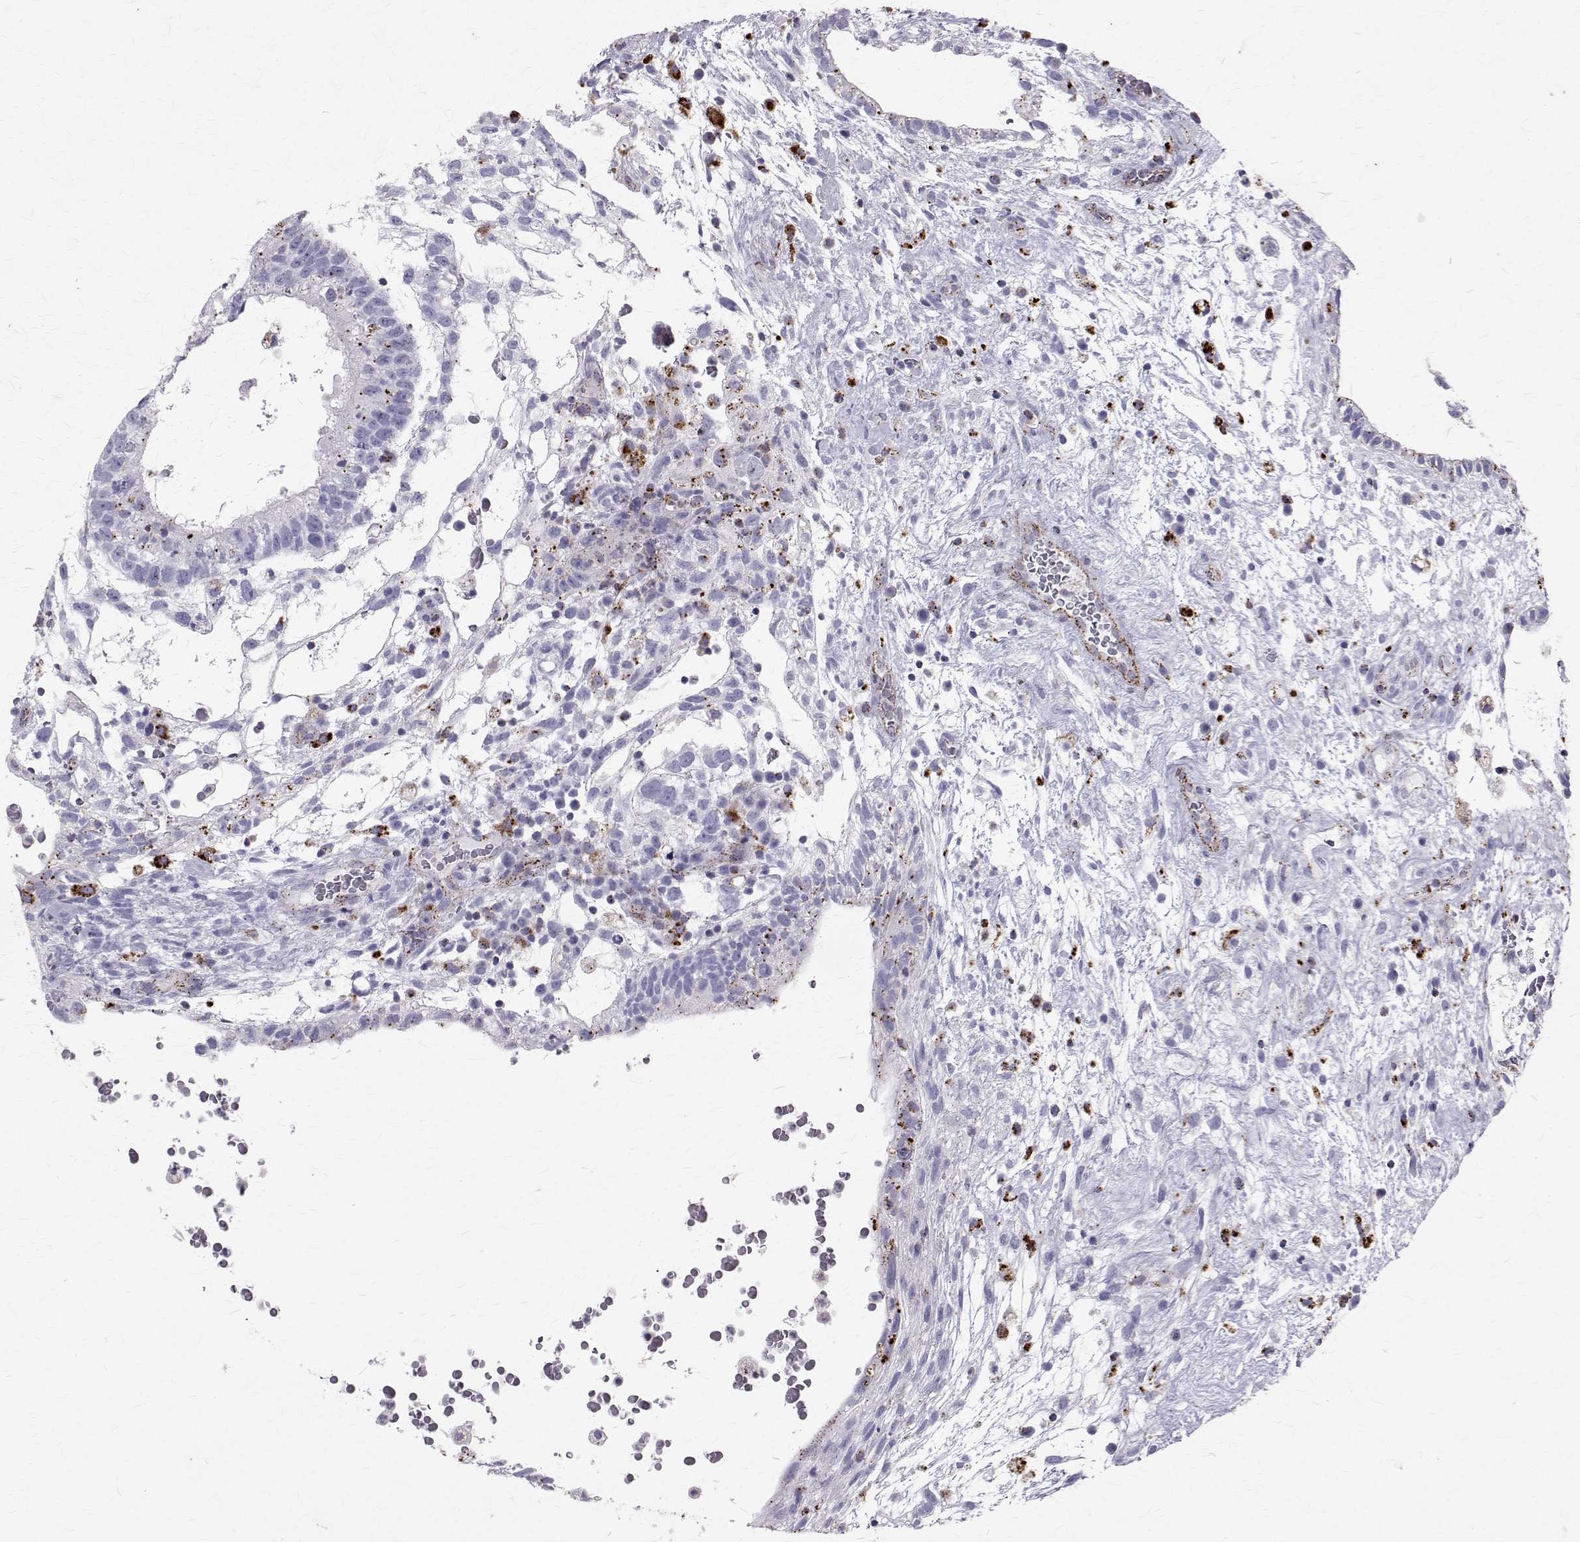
{"staining": {"intensity": "negative", "quantity": "none", "location": "none"}, "tissue": "testis cancer", "cell_type": "Tumor cells", "image_type": "cancer", "snomed": [{"axis": "morphology", "description": "Normal tissue, NOS"}, {"axis": "morphology", "description": "Carcinoma, Embryonal, NOS"}, {"axis": "topography", "description": "Testis"}], "caption": "An image of human testis cancer is negative for staining in tumor cells. The staining is performed using DAB brown chromogen with nuclei counter-stained in using hematoxylin.", "gene": "TPP1", "patient": {"sex": "male", "age": 32}}